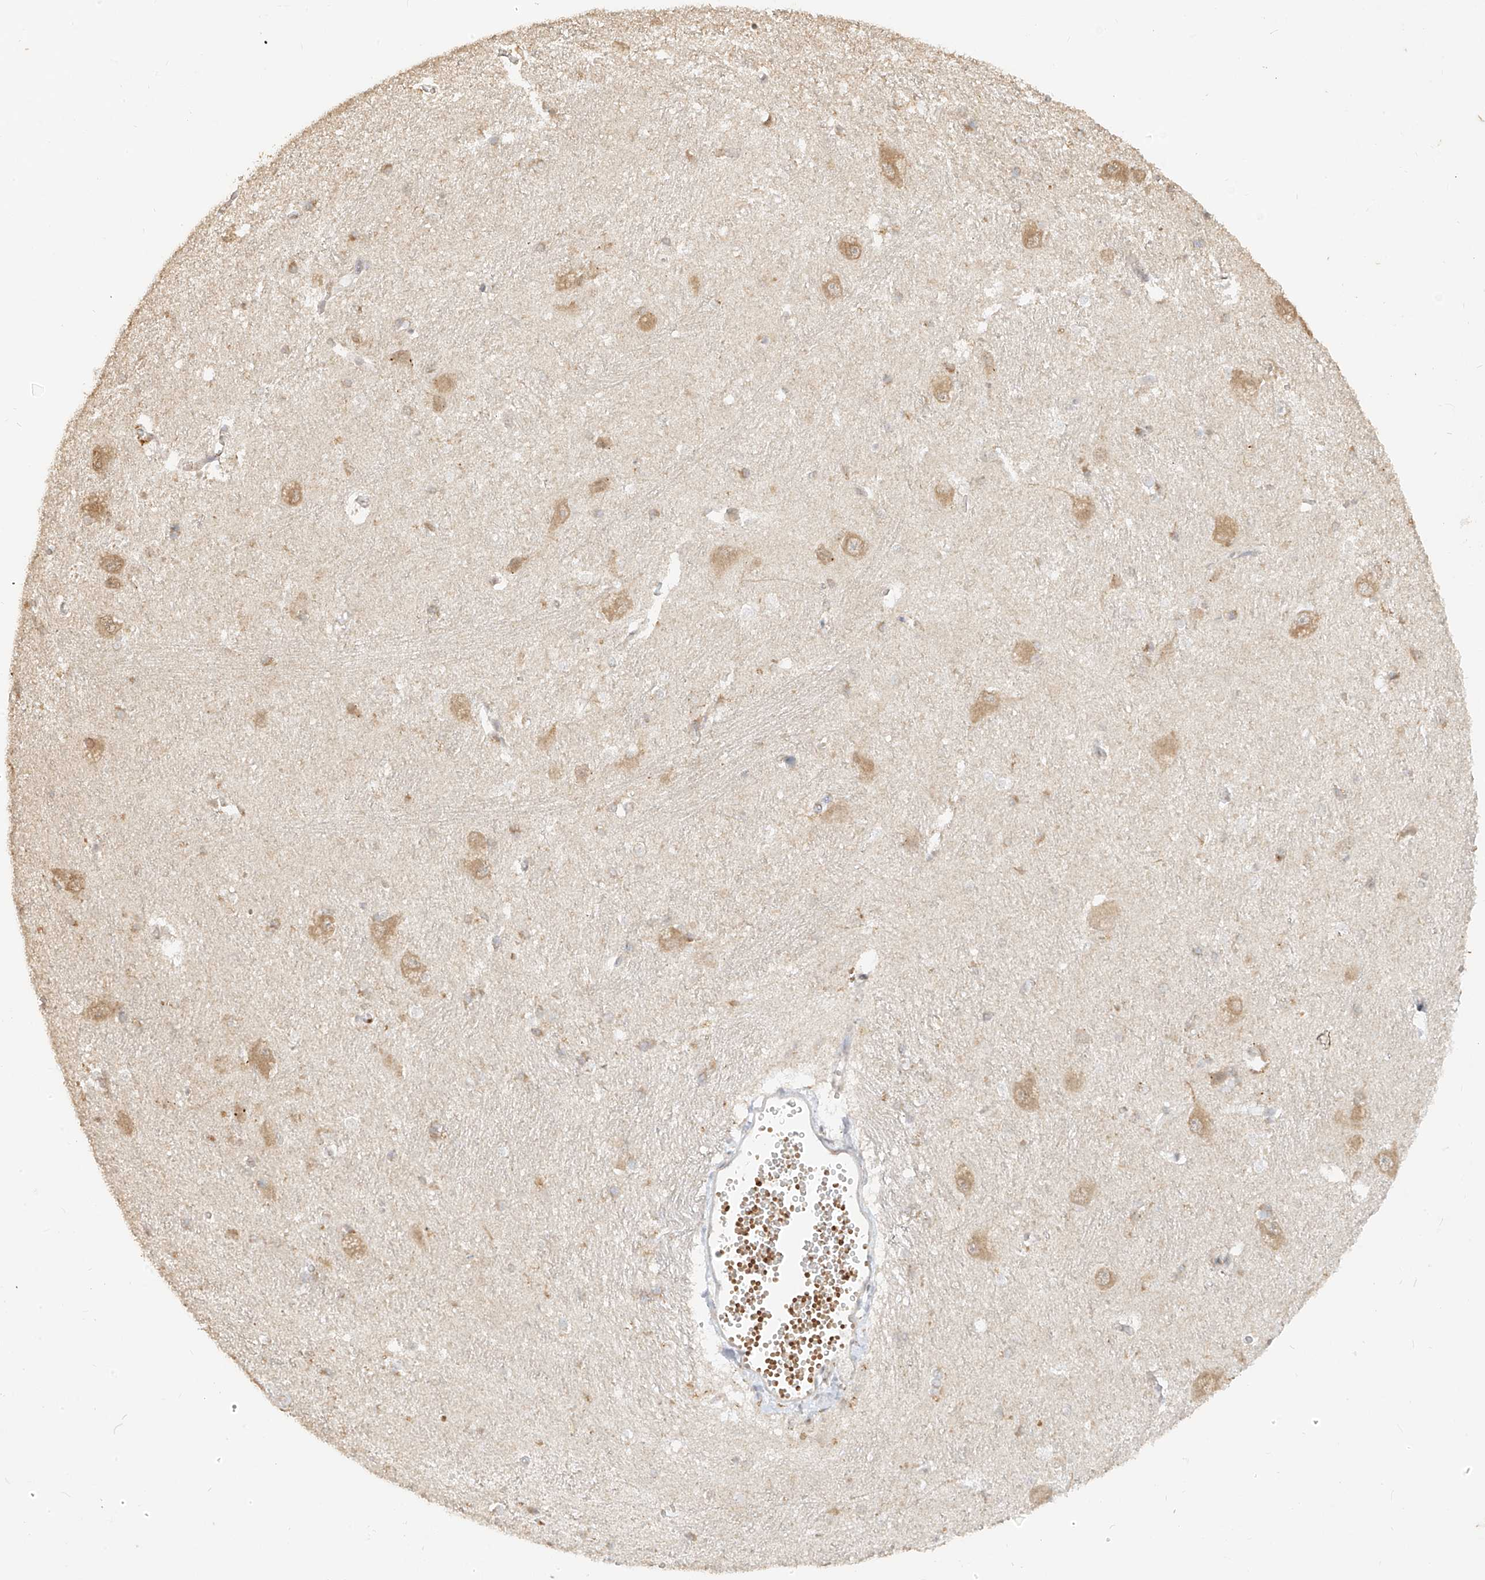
{"staining": {"intensity": "weak", "quantity": "<25%", "location": "cytoplasmic/membranous"}, "tissue": "caudate", "cell_type": "Glial cells", "image_type": "normal", "snomed": [{"axis": "morphology", "description": "Normal tissue, NOS"}, {"axis": "topography", "description": "Lateral ventricle wall"}], "caption": "A high-resolution micrograph shows immunohistochemistry staining of benign caudate, which displays no significant positivity in glial cells. (DAB immunohistochemistry visualized using brightfield microscopy, high magnification).", "gene": "MTUS2", "patient": {"sex": "male", "age": 37}}